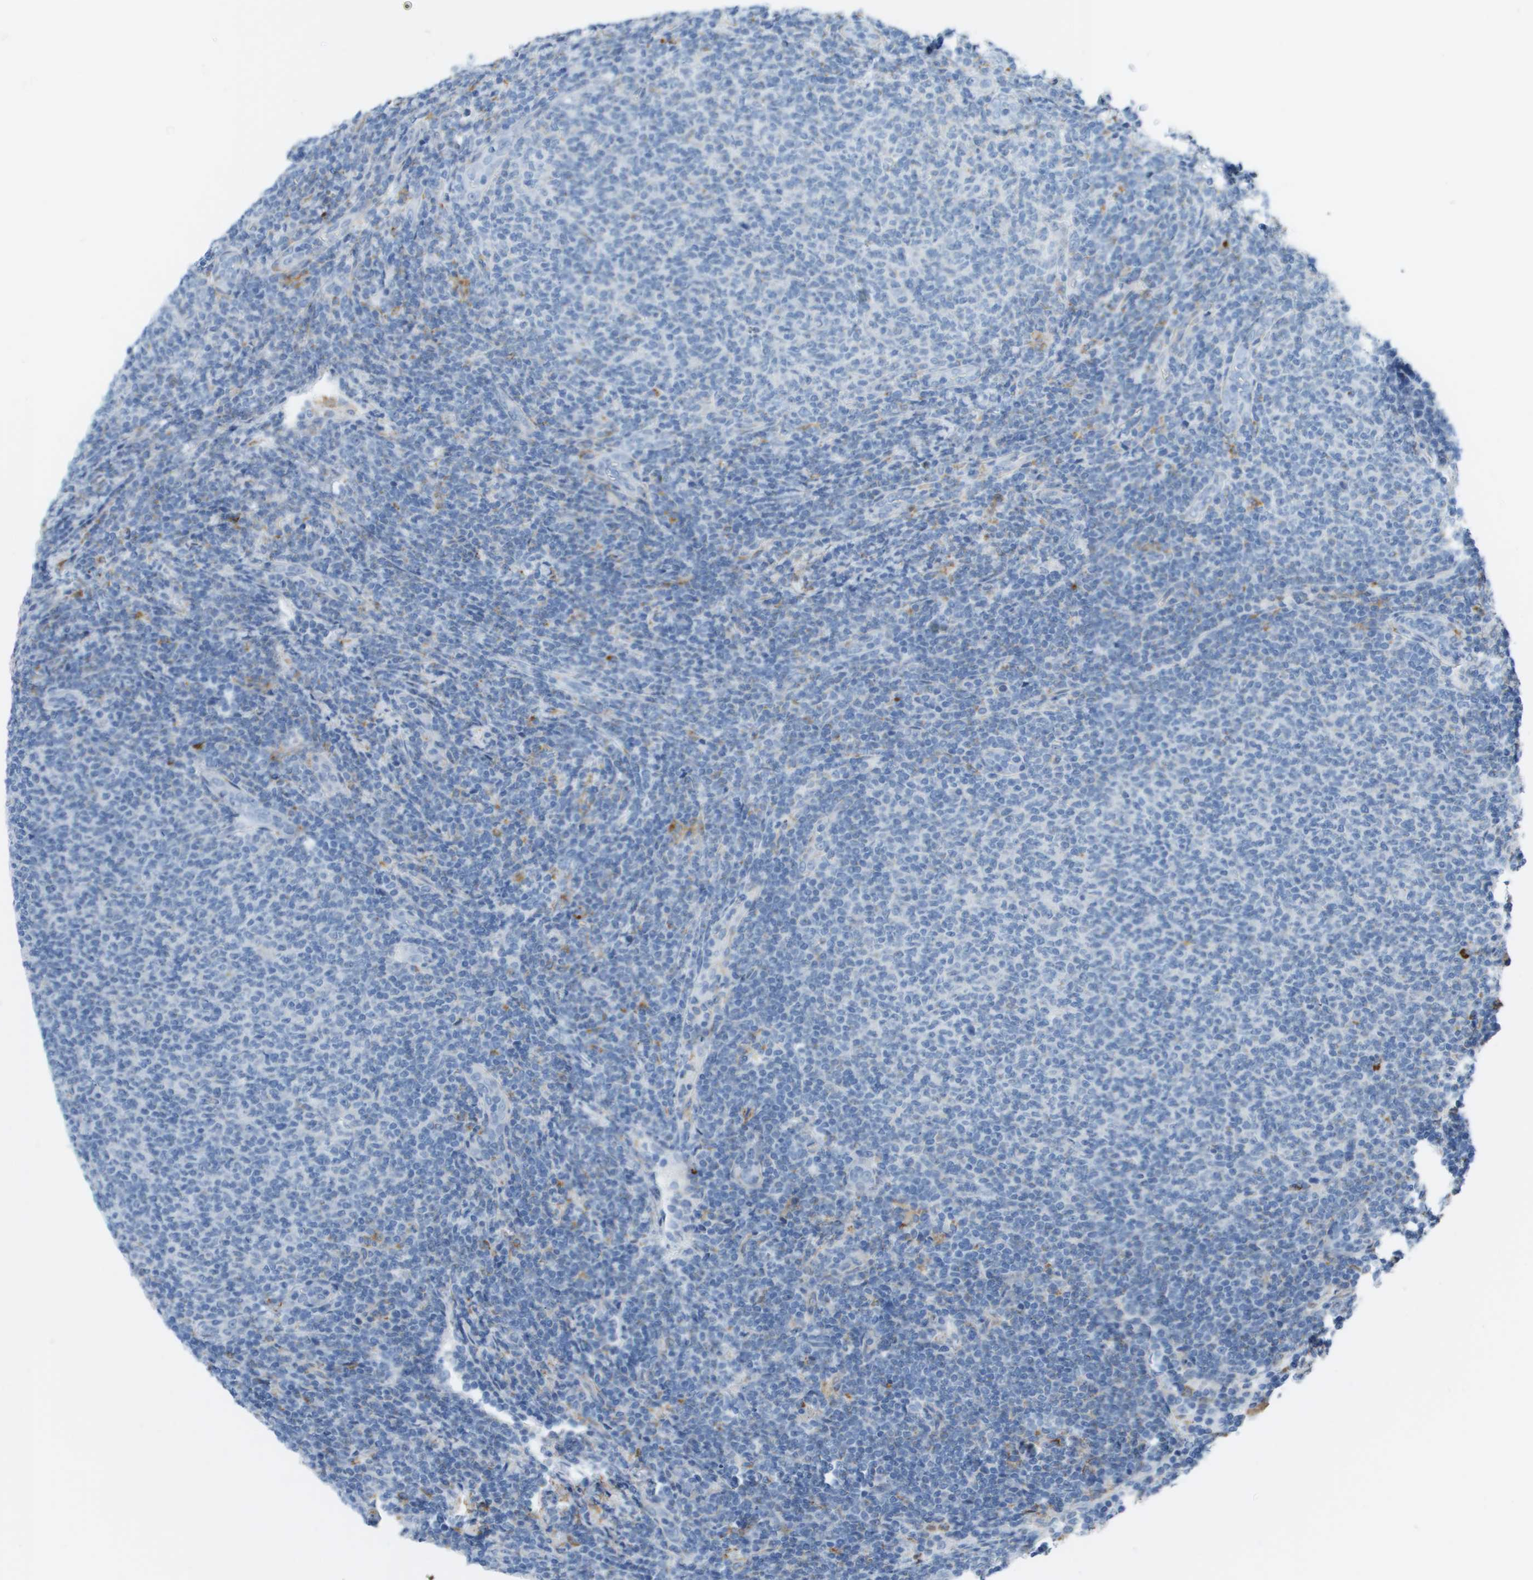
{"staining": {"intensity": "negative", "quantity": "none", "location": "none"}, "tissue": "lymphoma", "cell_type": "Tumor cells", "image_type": "cancer", "snomed": [{"axis": "morphology", "description": "Malignant lymphoma, non-Hodgkin's type, Low grade"}, {"axis": "topography", "description": "Lymph node"}], "caption": "DAB immunohistochemical staining of low-grade malignant lymphoma, non-Hodgkin's type displays no significant expression in tumor cells.", "gene": "ZBTB43", "patient": {"sex": "male", "age": 66}}